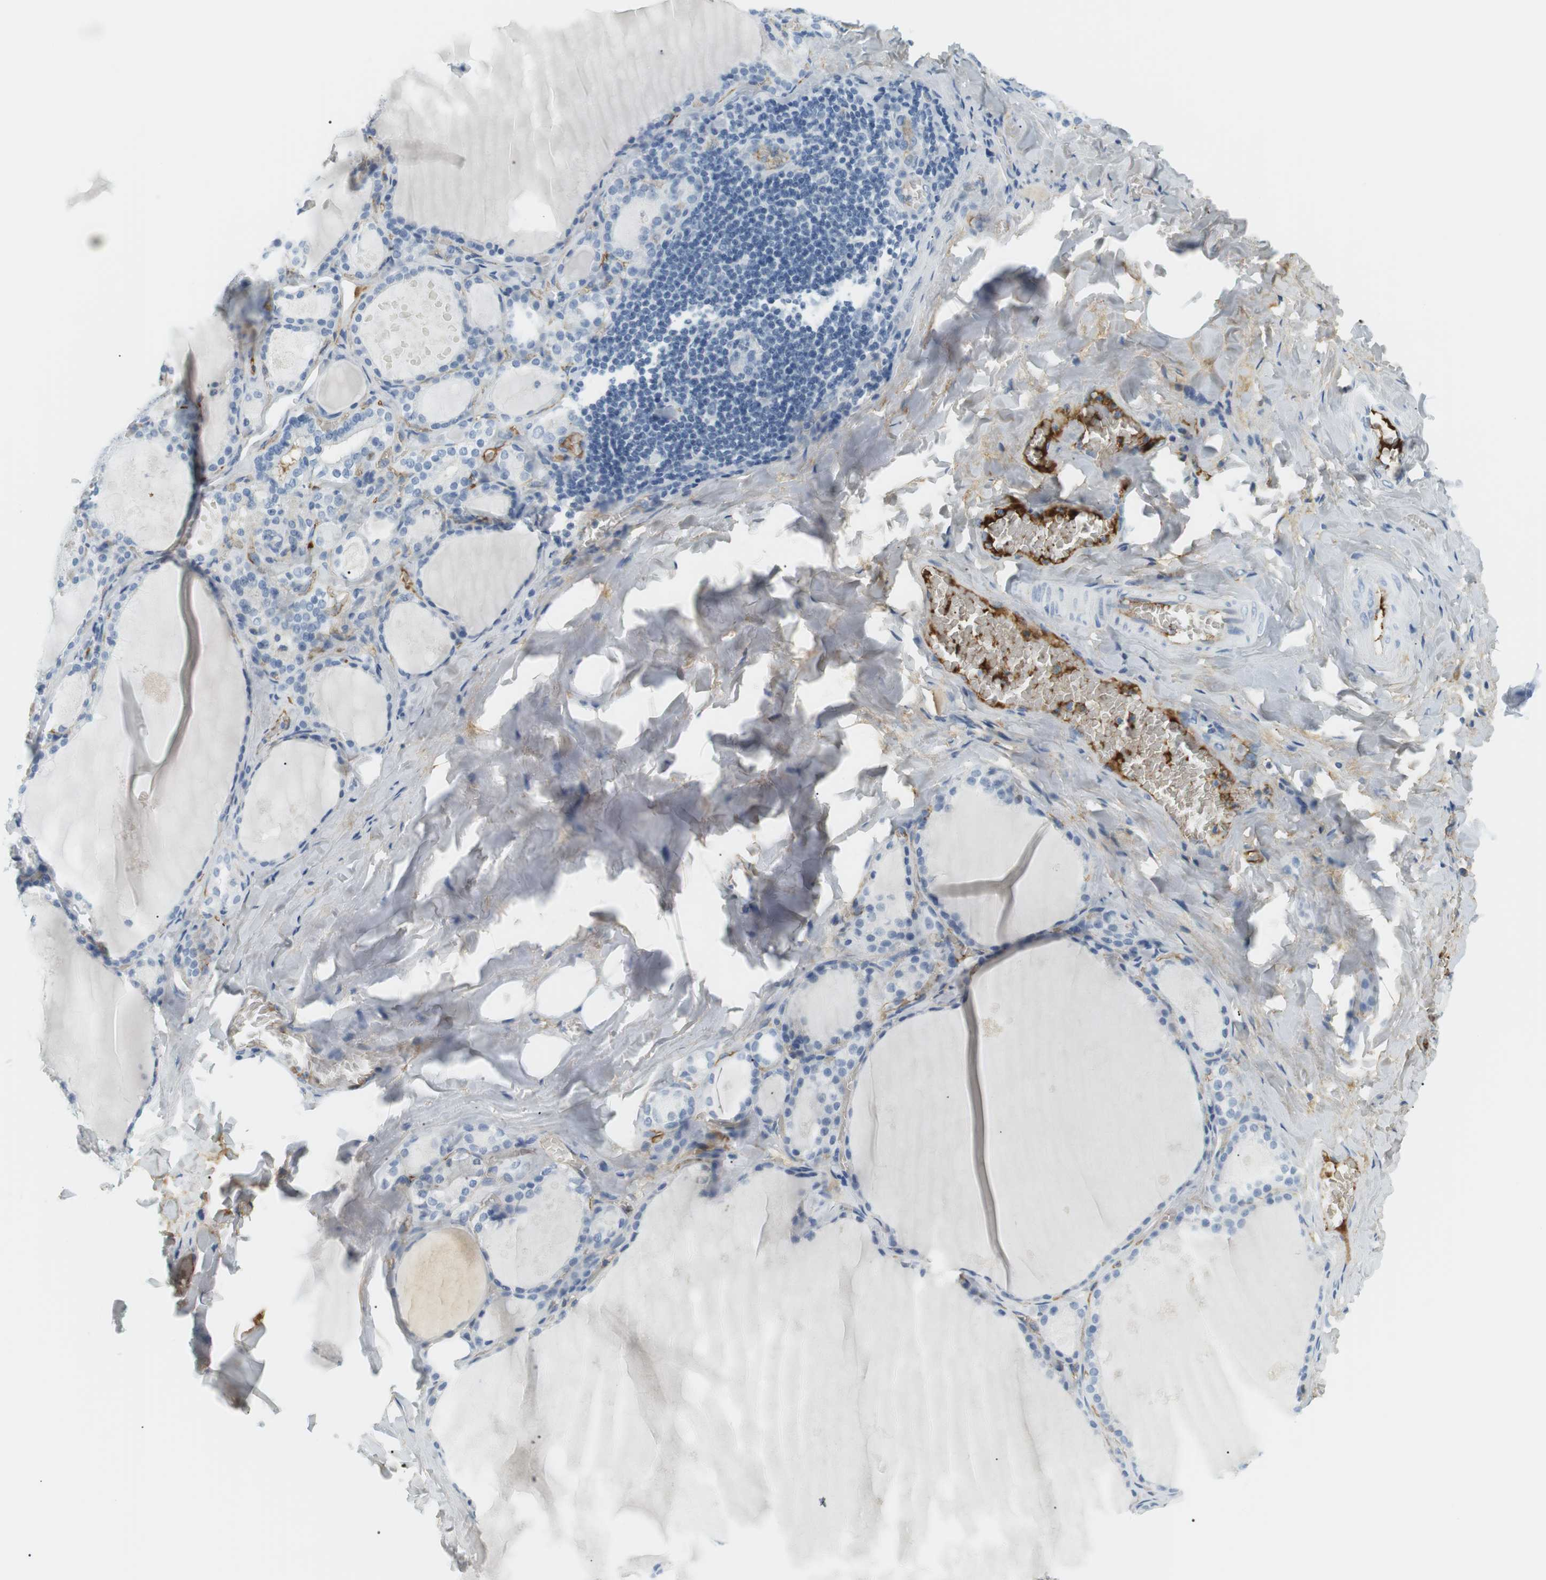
{"staining": {"intensity": "negative", "quantity": "none", "location": "none"}, "tissue": "thyroid gland", "cell_type": "Glandular cells", "image_type": "normal", "snomed": [{"axis": "morphology", "description": "Normal tissue, NOS"}, {"axis": "topography", "description": "Thyroid gland"}], "caption": "This is a micrograph of IHC staining of benign thyroid gland, which shows no expression in glandular cells.", "gene": "APOB", "patient": {"sex": "male", "age": 56}}